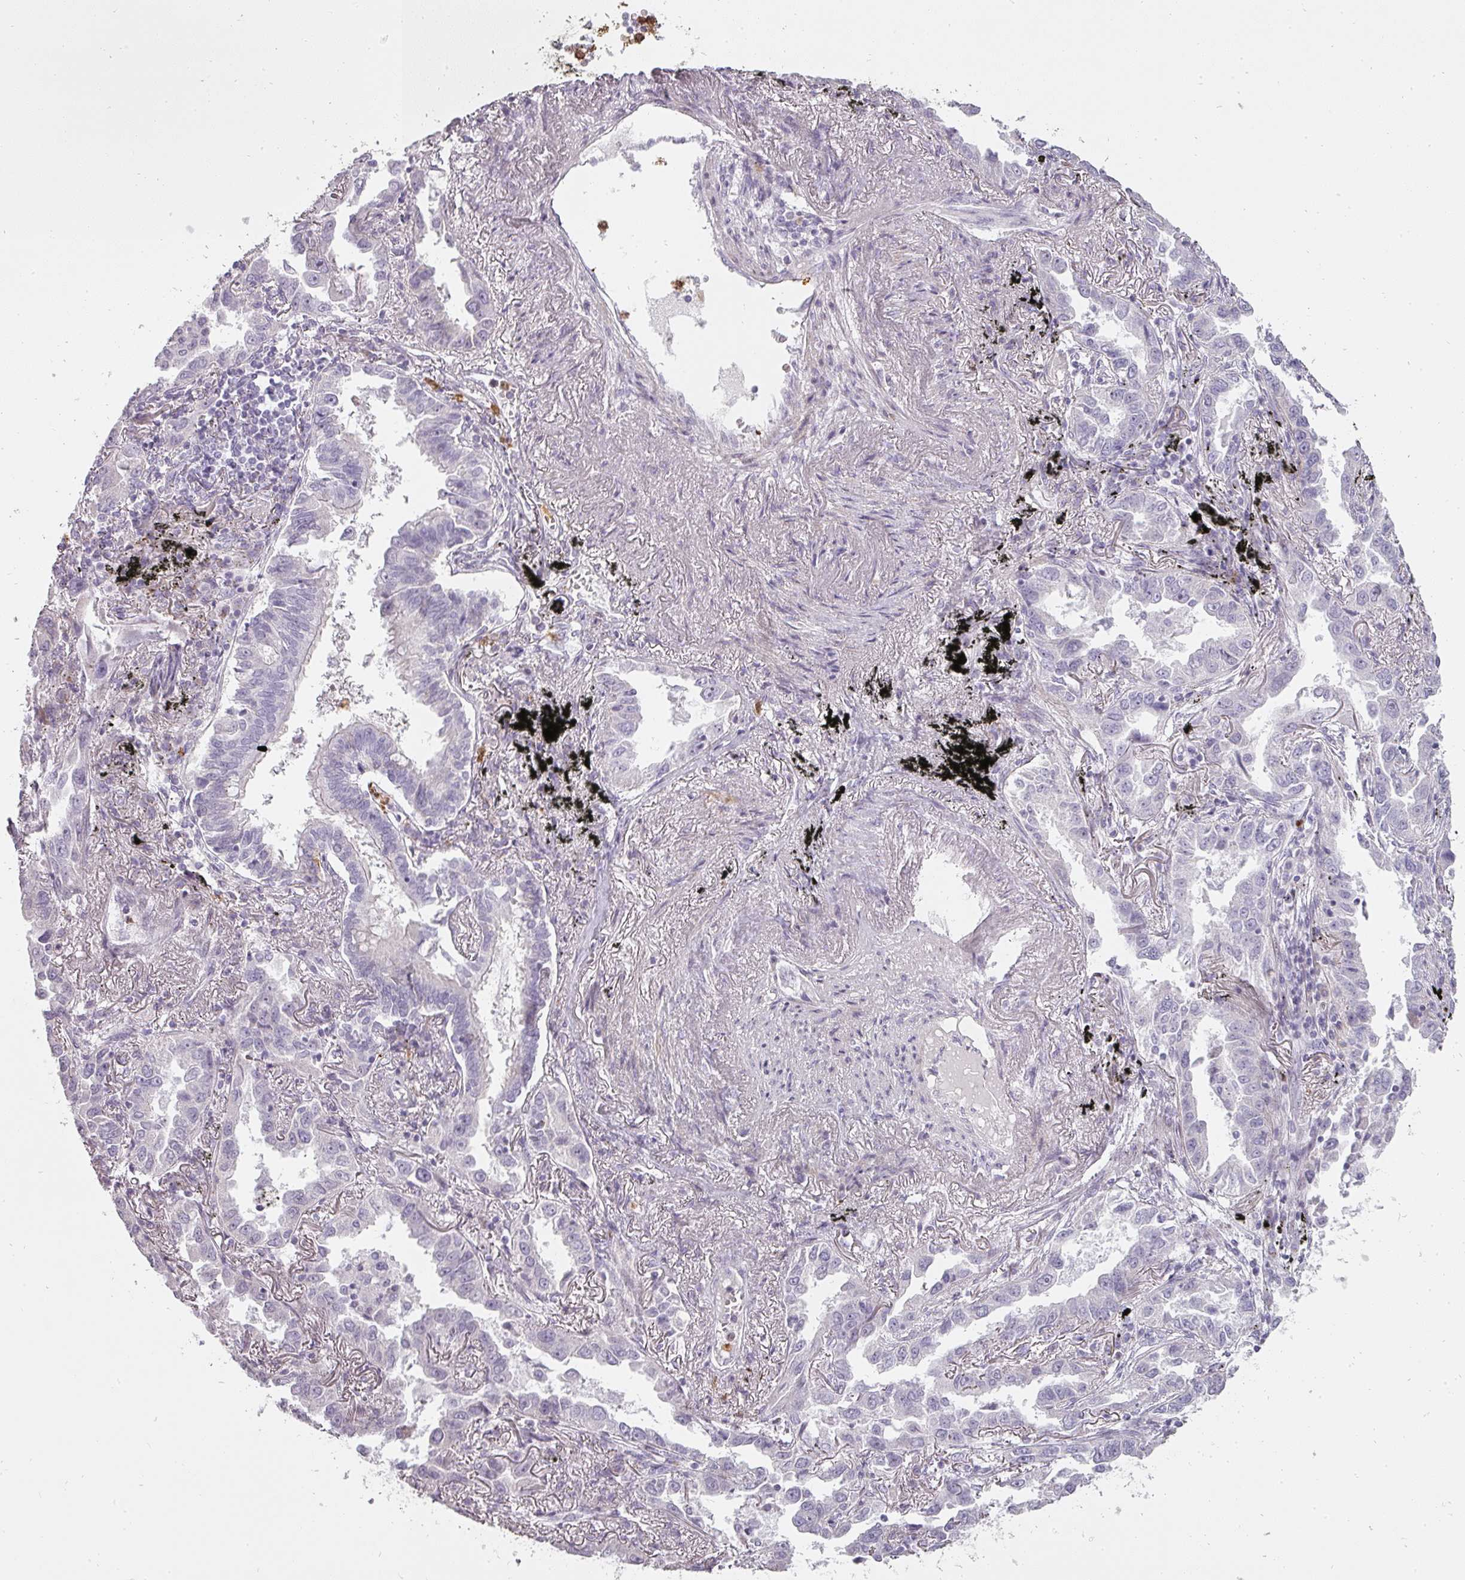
{"staining": {"intensity": "negative", "quantity": "none", "location": "none"}, "tissue": "lung cancer", "cell_type": "Tumor cells", "image_type": "cancer", "snomed": [{"axis": "morphology", "description": "Adenocarcinoma, NOS"}, {"axis": "topography", "description": "Lung"}], "caption": "Tumor cells are negative for protein expression in human lung cancer.", "gene": "BIK", "patient": {"sex": "male", "age": 67}}